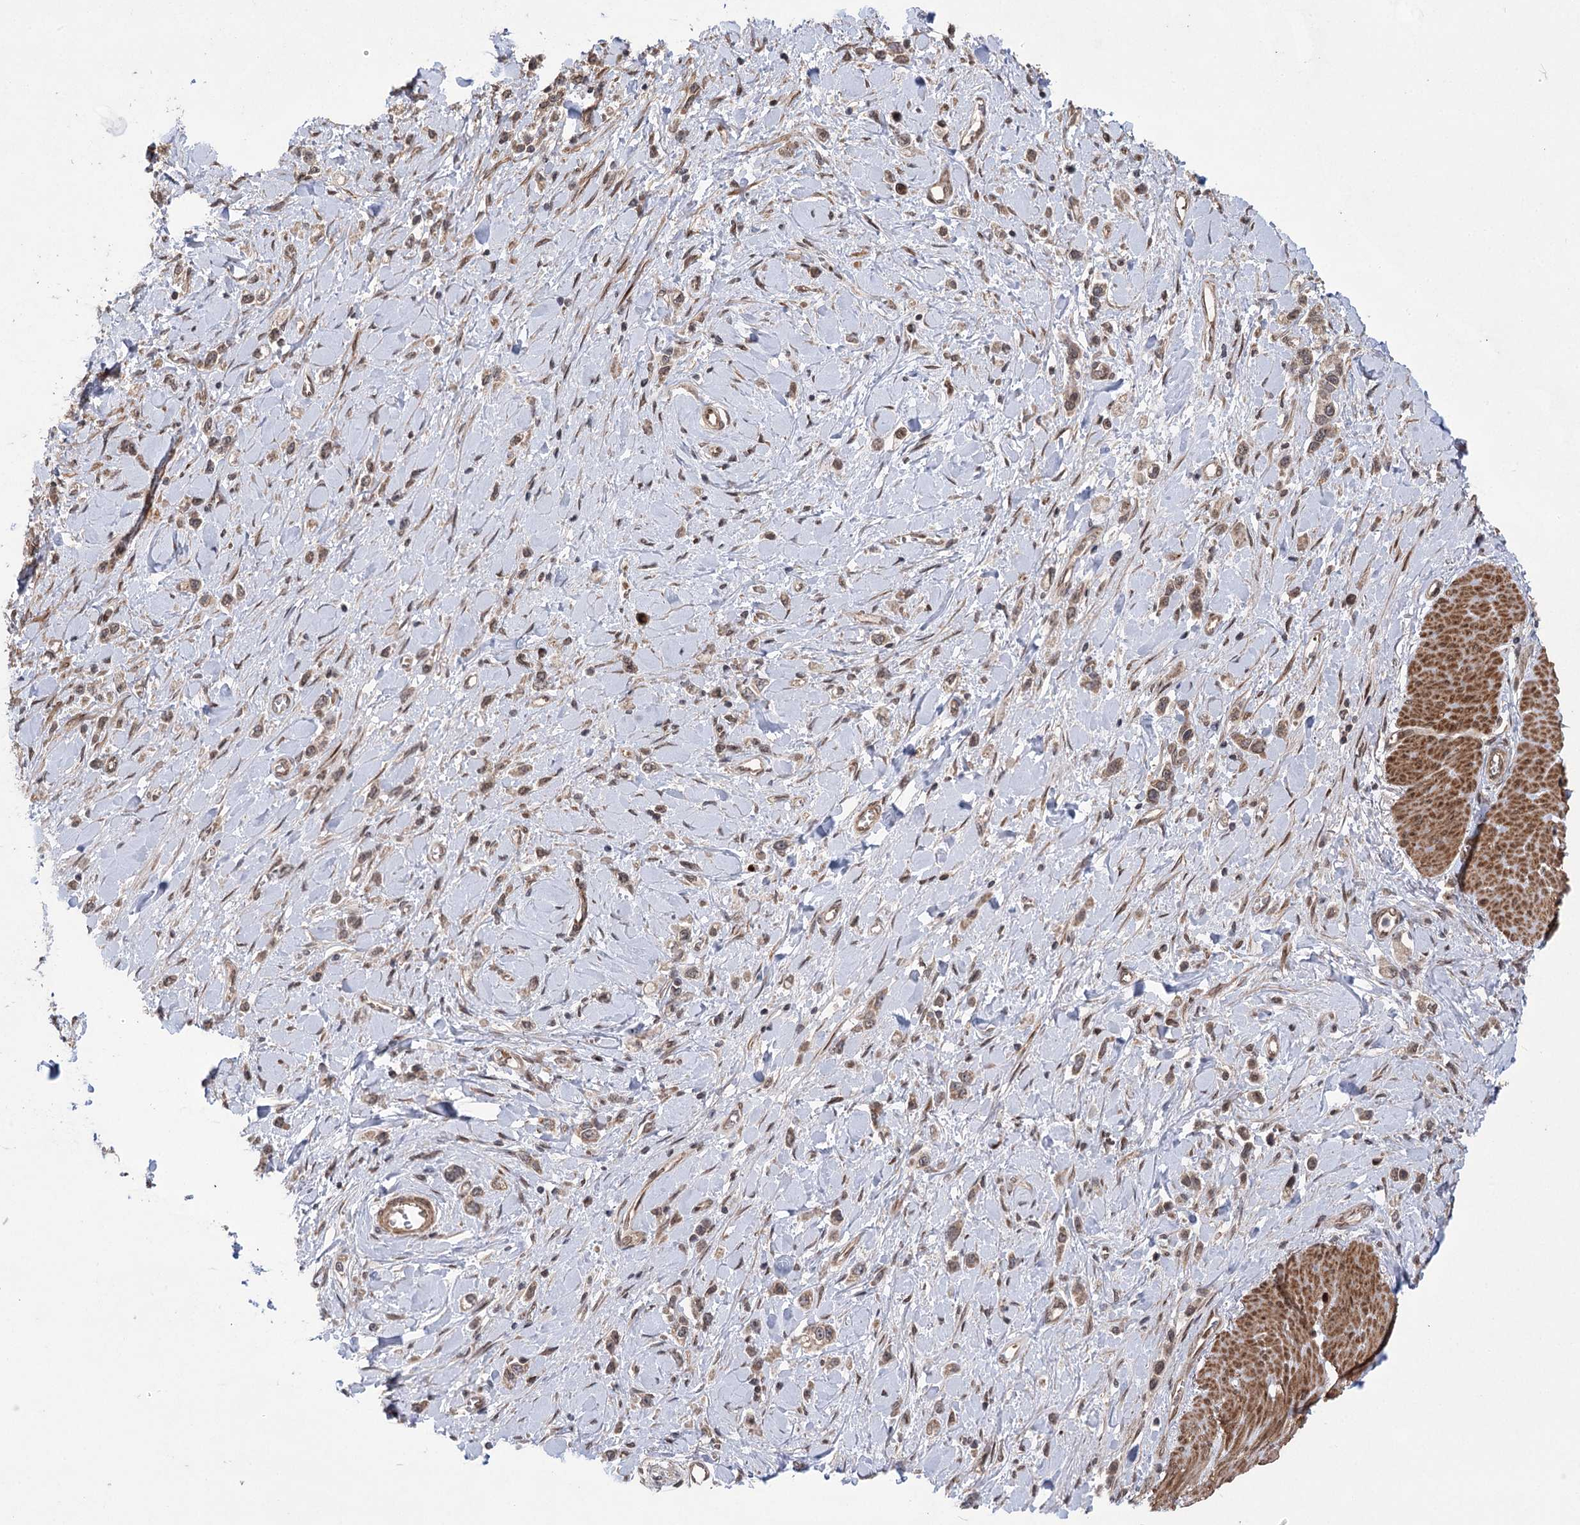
{"staining": {"intensity": "weak", "quantity": ">75%", "location": "cytoplasmic/membranous,nuclear"}, "tissue": "stomach cancer", "cell_type": "Tumor cells", "image_type": "cancer", "snomed": [{"axis": "morphology", "description": "Normal tissue, NOS"}, {"axis": "morphology", "description": "Adenocarcinoma, NOS"}, {"axis": "topography", "description": "Stomach, upper"}, {"axis": "topography", "description": "Stomach"}], "caption": "Immunohistochemical staining of stomach adenocarcinoma reveals weak cytoplasmic/membranous and nuclear protein staining in about >75% of tumor cells. (DAB (3,3'-diaminobenzidine) = brown stain, brightfield microscopy at high magnification).", "gene": "TENM2", "patient": {"sex": "female", "age": 65}}